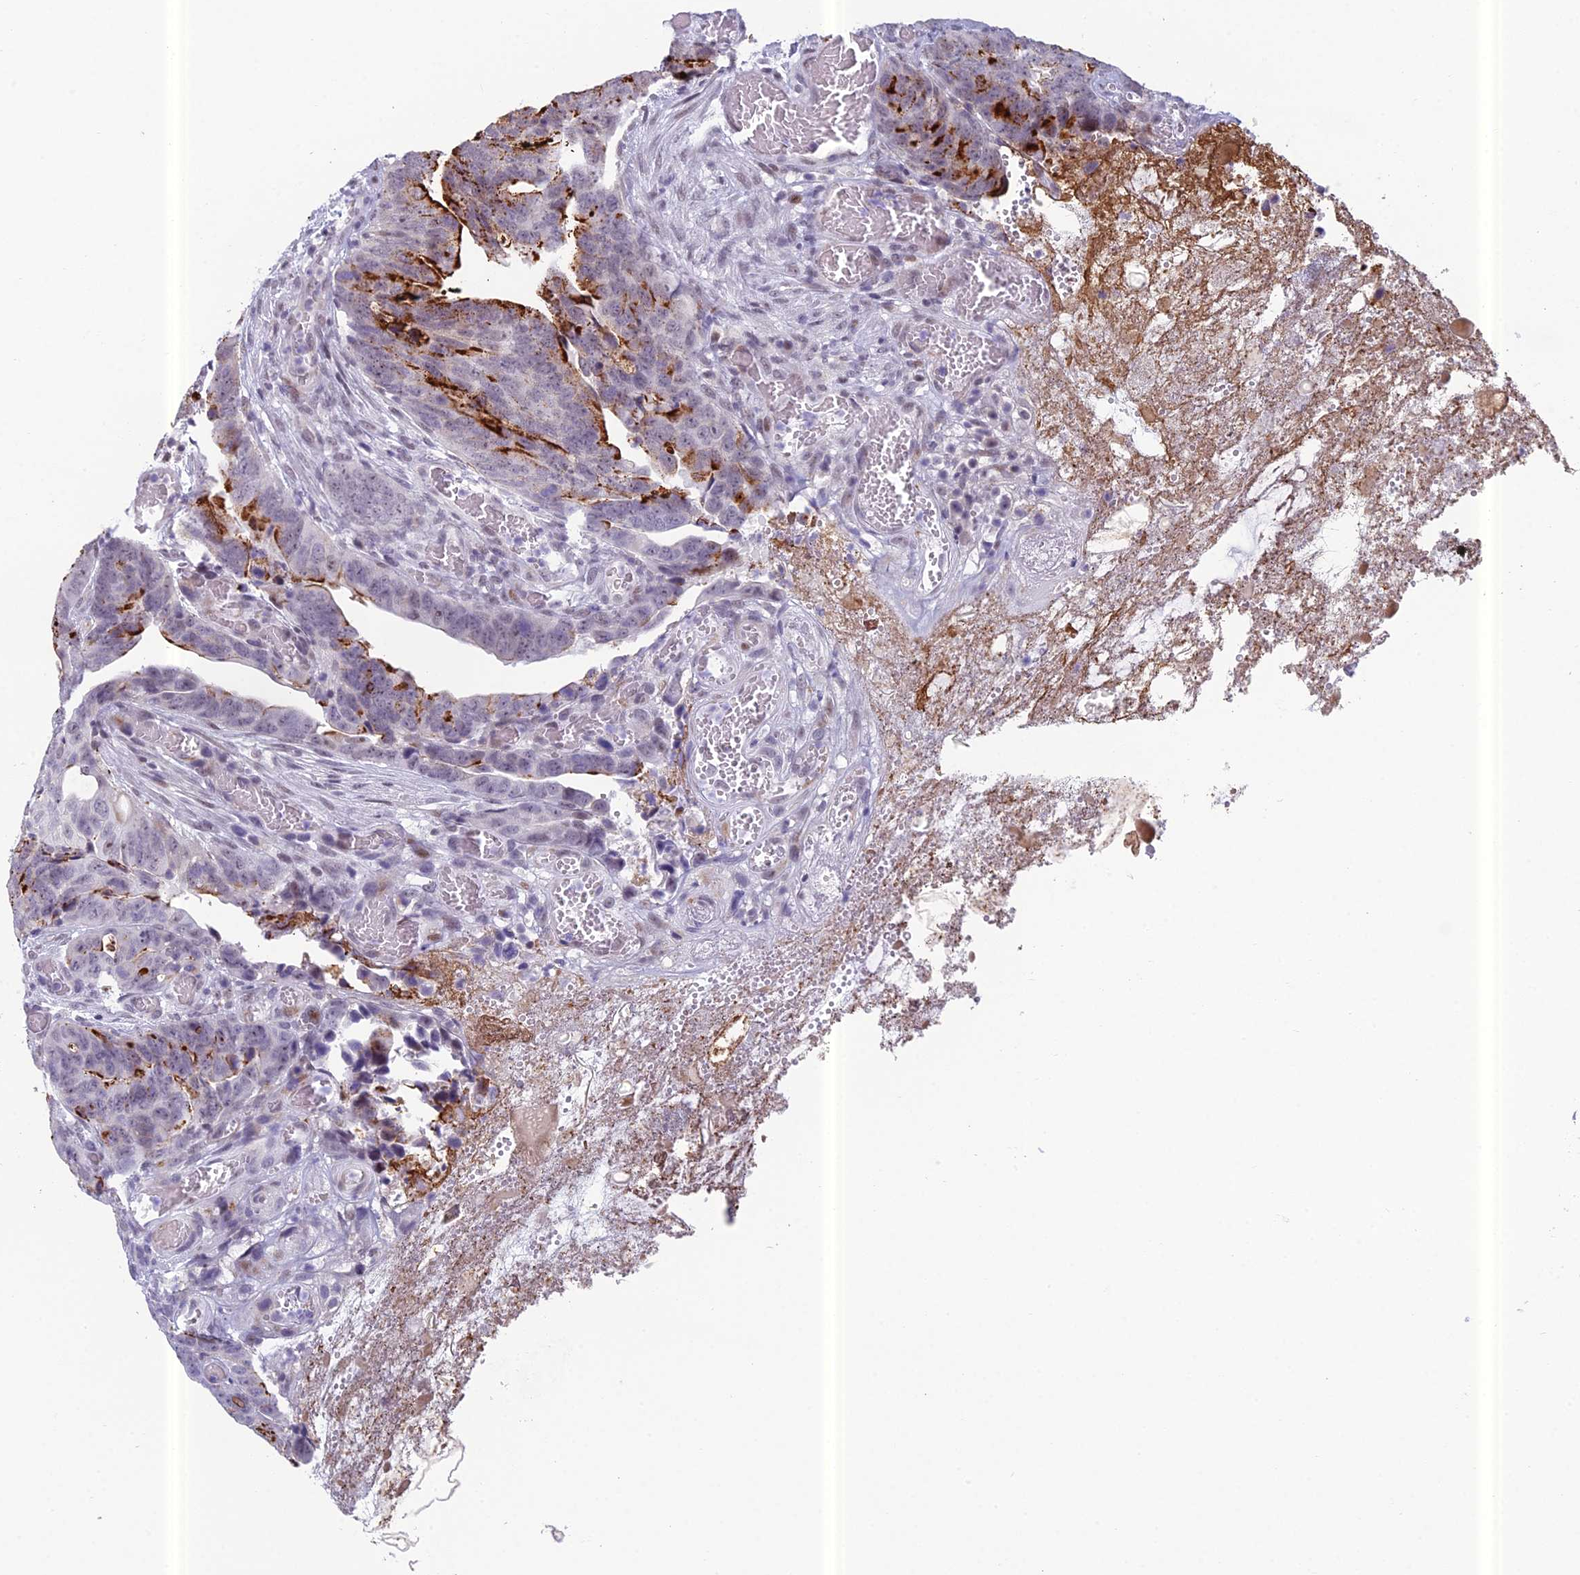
{"staining": {"intensity": "strong", "quantity": "<25%", "location": "cytoplasmic/membranous"}, "tissue": "colorectal cancer", "cell_type": "Tumor cells", "image_type": "cancer", "snomed": [{"axis": "morphology", "description": "Adenocarcinoma, NOS"}, {"axis": "topography", "description": "Colon"}], "caption": "Immunohistochemistry histopathology image of human colorectal adenocarcinoma stained for a protein (brown), which displays medium levels of strong cytoplasmic/membranous staining in approximately <25% of tumor cells.", "gene": "RGS17", "patient": {"sex": "female", "age": 82}}